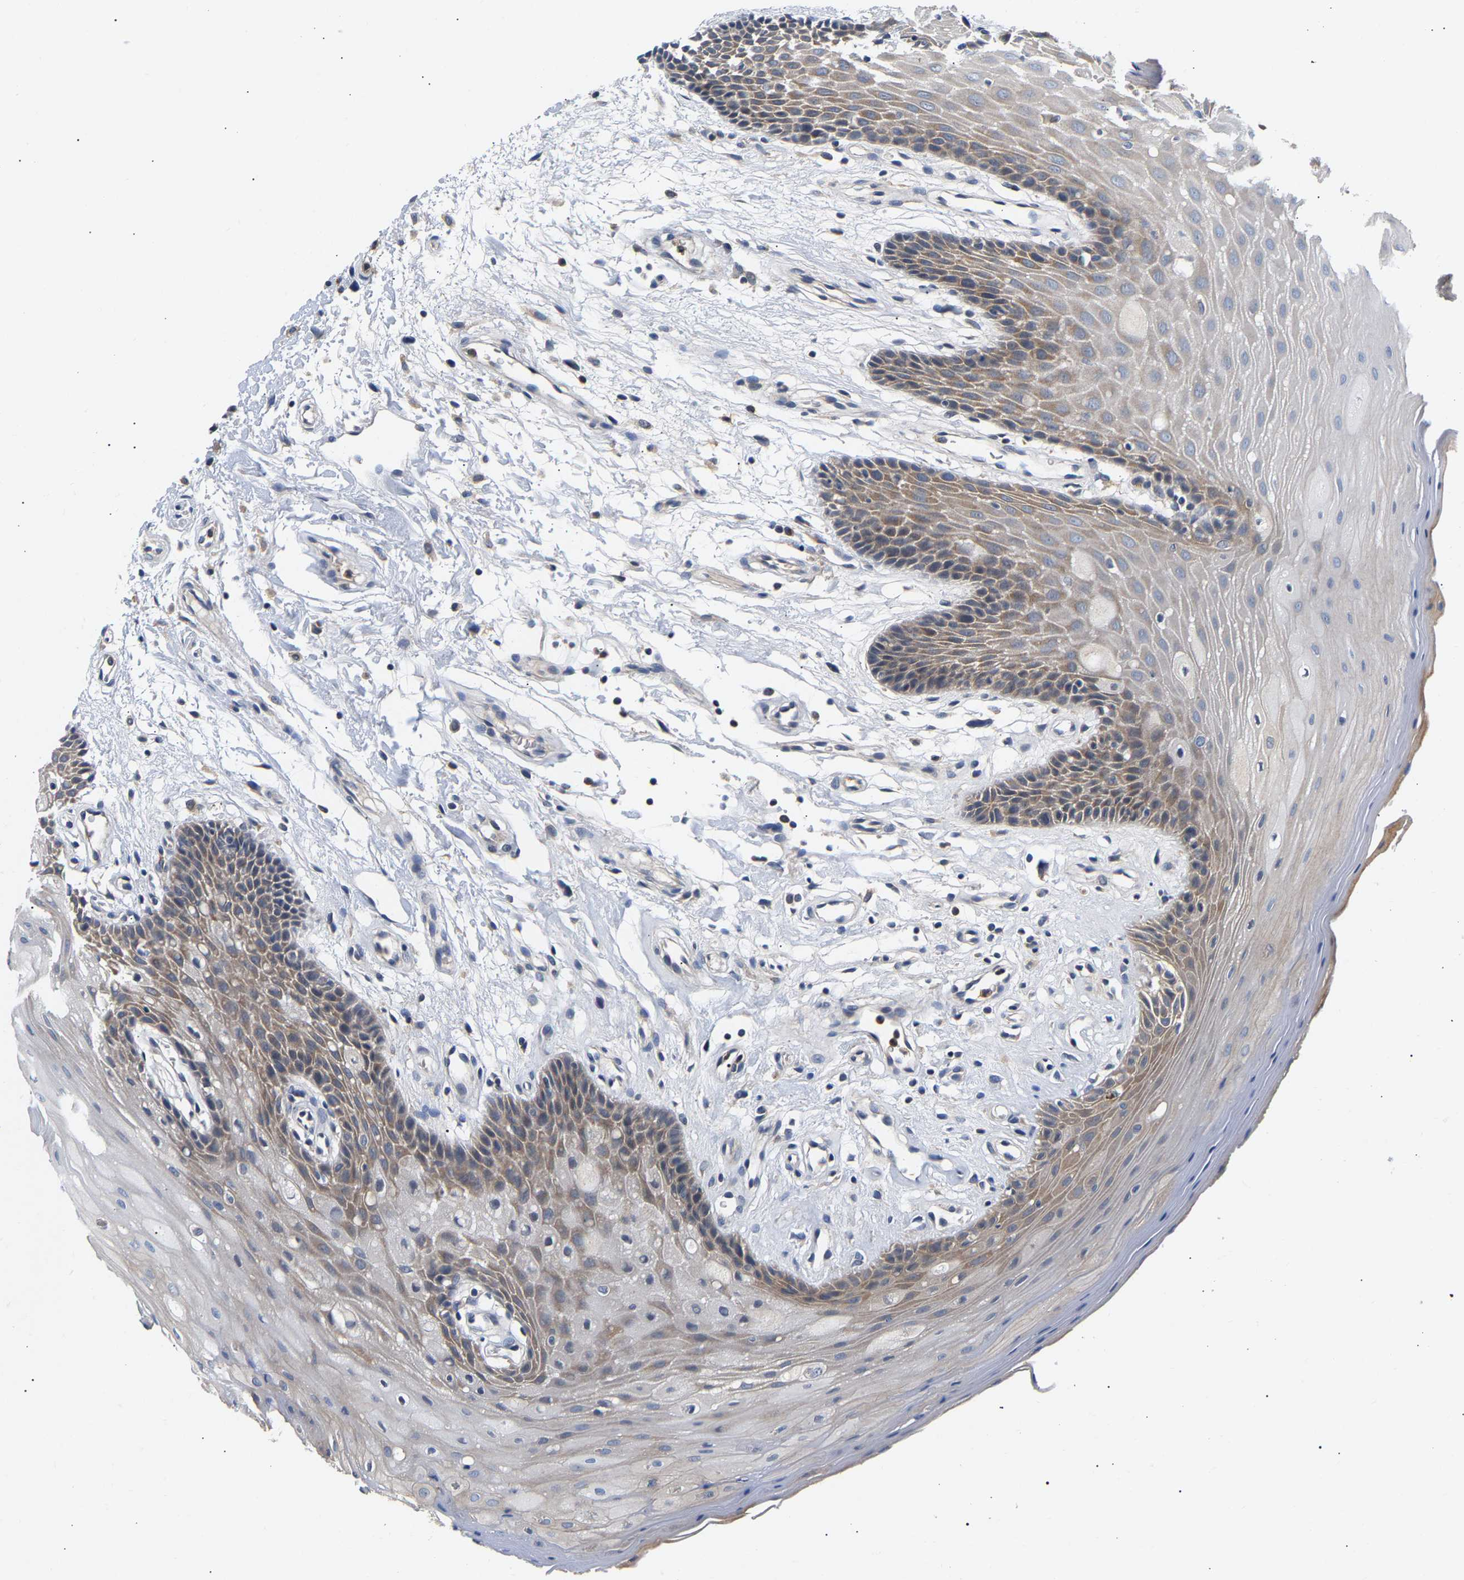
{"staining": {"intensity": "moderate", "quantity": "<25%", "location": "cytoplasmic/membranous"}, "tissue": "oral mucosa", "cell_type": "Squamous epithelial cells", "image_type": "normal", "snomed": [{"axis": "morphology", "description": "Normal tissue, NOS"}, {"axis": "morphology", "description": "Squamous cell carcinoma, NOS"}, {"axis": "topography", "description": "Oral tissue"}, {"axis": "topography", "description": "Head-Neck"}], "caption": "Immunohistochemistry (IHC) (DAB) staining of unremarkable human oral mucosa shows moderate cytoplasmic/membranous protein expression in about <25% of squamous epithelial cells. The protein of interest is shown in brown color, while the nuclei are stained blue.", "gene": "PPID", "patient": {"sex": "male", "age": 71}}